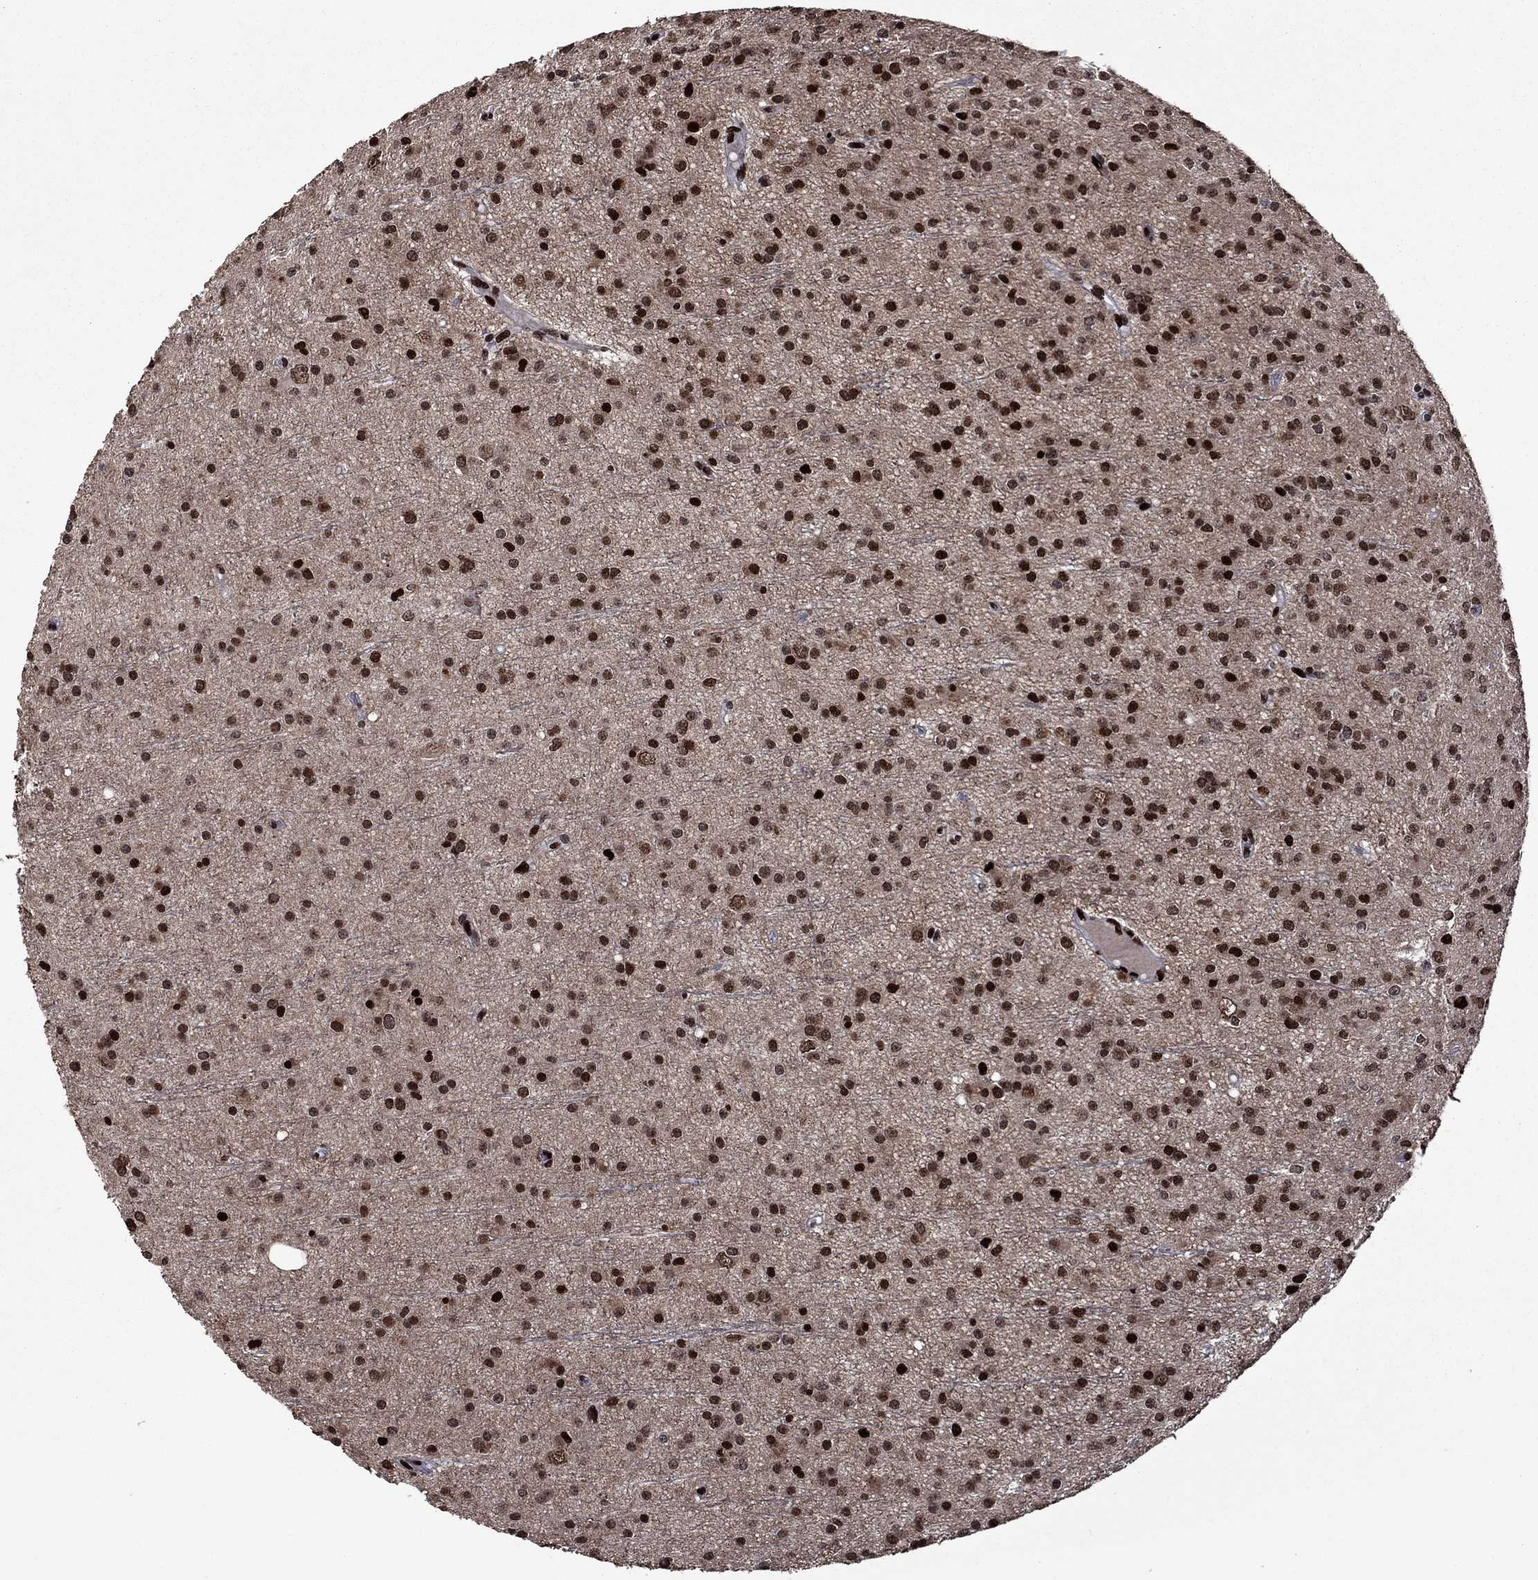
{"staining": {"intensity": "strong", "quantity": ">75%", "location": "nuclear"}, "tissue": "glioma", "cell_type": "Tumor cells", "image_type": "cancer", "snomed": [{"axis": "morphology", "description": "Glioma, malignant, Low grade"}, {"axis": "topography", "description": "Brain"}], "caption": "High-magnification brightfield microscopy of low-grade glioma (malignant) stained with DAB (brown) and counterstained with hematoxylin (blue). tumor cells exhibit strong nuclear expression is appreciated in about>75% of cells. Using DAB (3,3'-diaminobenzidine) (brown) and hematoxylin (blue) stains, captured at high magnification using brightfield microscopy.", "gene": "LIMK1", "patient": {"sex": "male", "age": 27}}